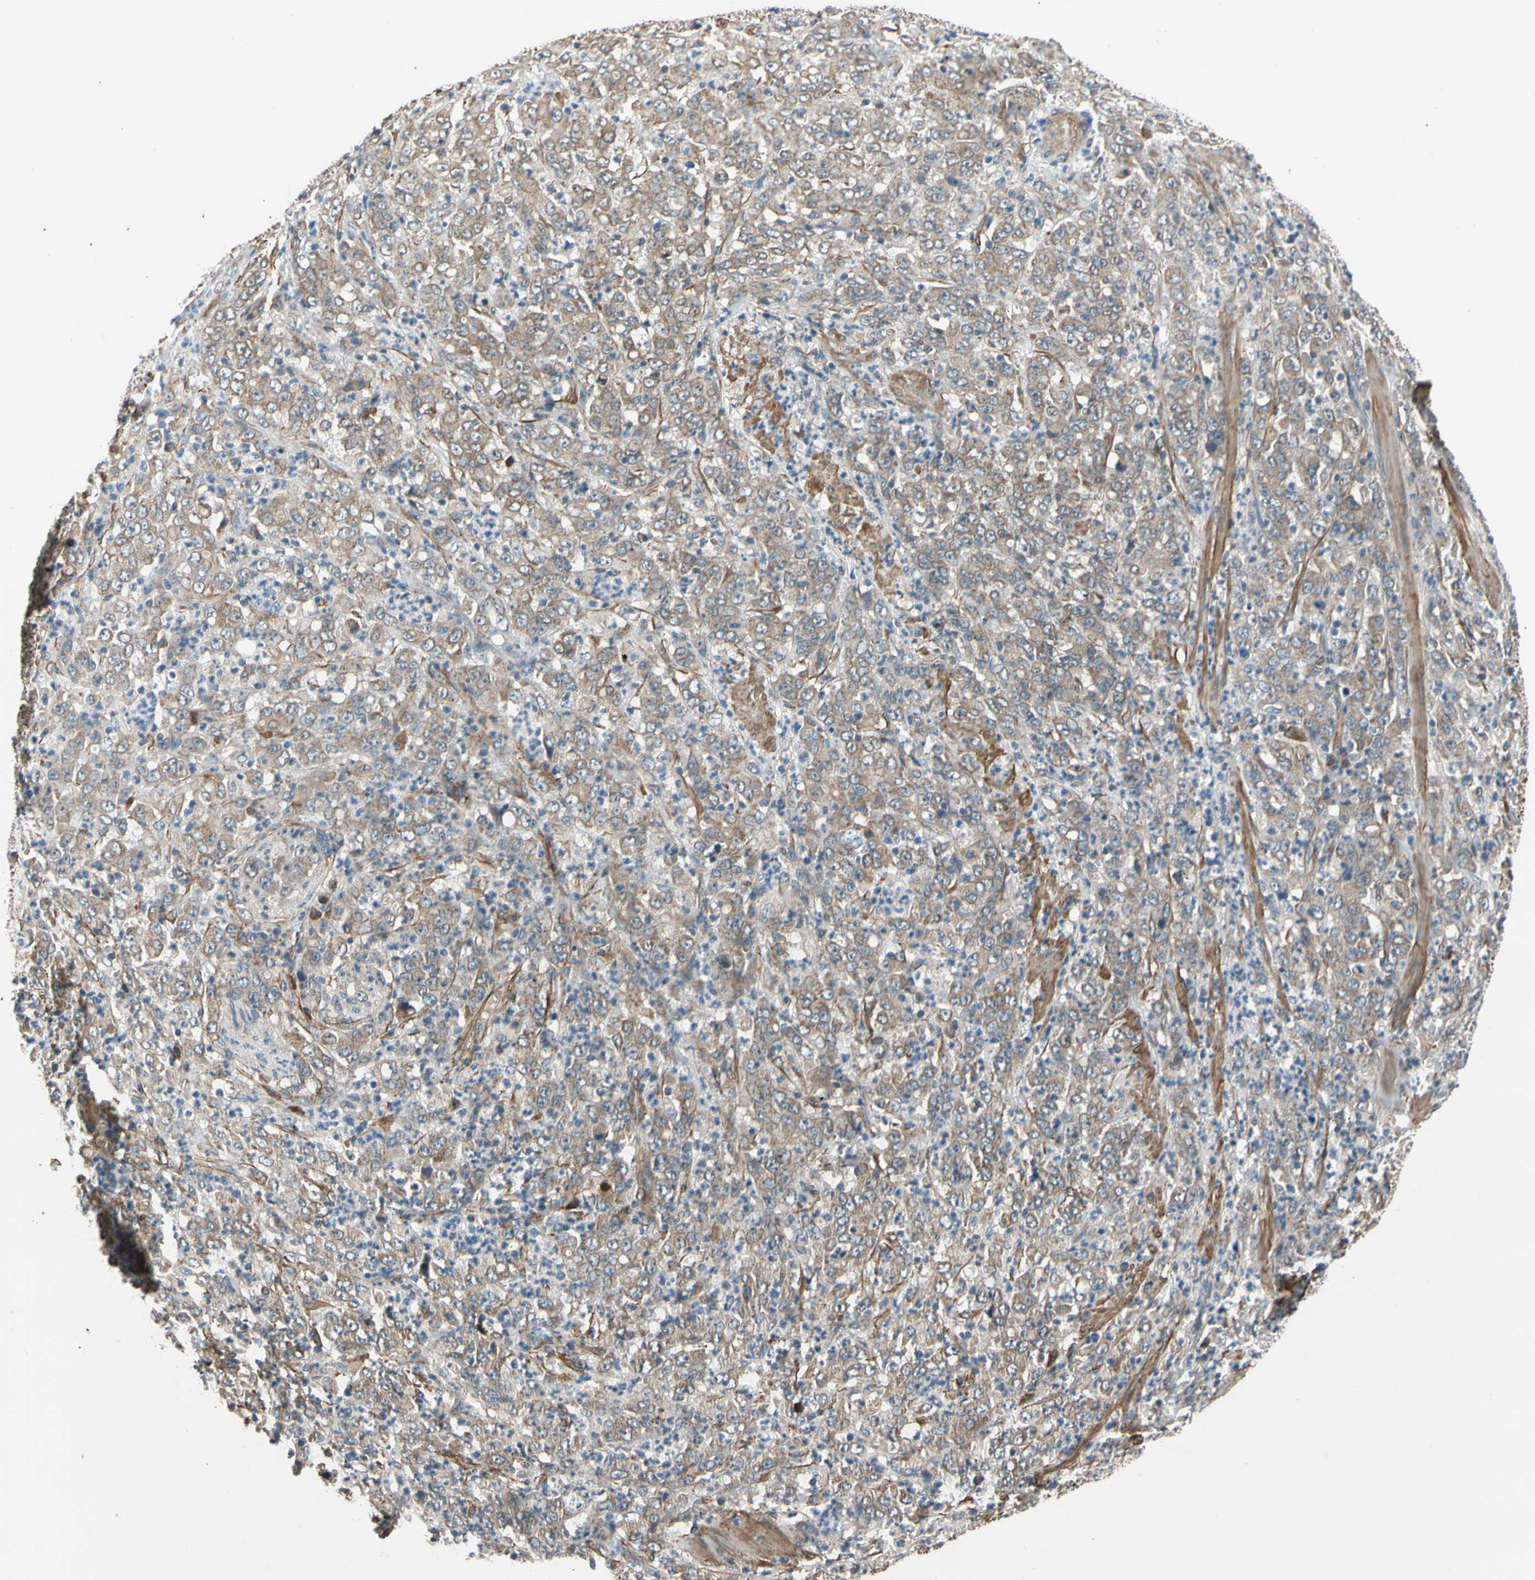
{"staining": {"intensity": "moderate", "quantity": ">75%", "location": "cytoplasmic/membranous"}, "tissue": "stomach cancer", "cell_type": "Tumor cells", "image_type": "cancer", "snomed": [{"axis": "morphology", "description": "Adenocarcinoma, NOS"}, {"axis": "topography", "description": "Stomach, lower"}], "caption": "Stomach cancer (adenocarcinoma) tissue demonstrates moderate cytoplasmic/membranous staining in approximately >75% of tumor cells, visualized by immunohistochemistry.", "gene": "LIMK2", "patient": {"sex": "female", "age": 71}}